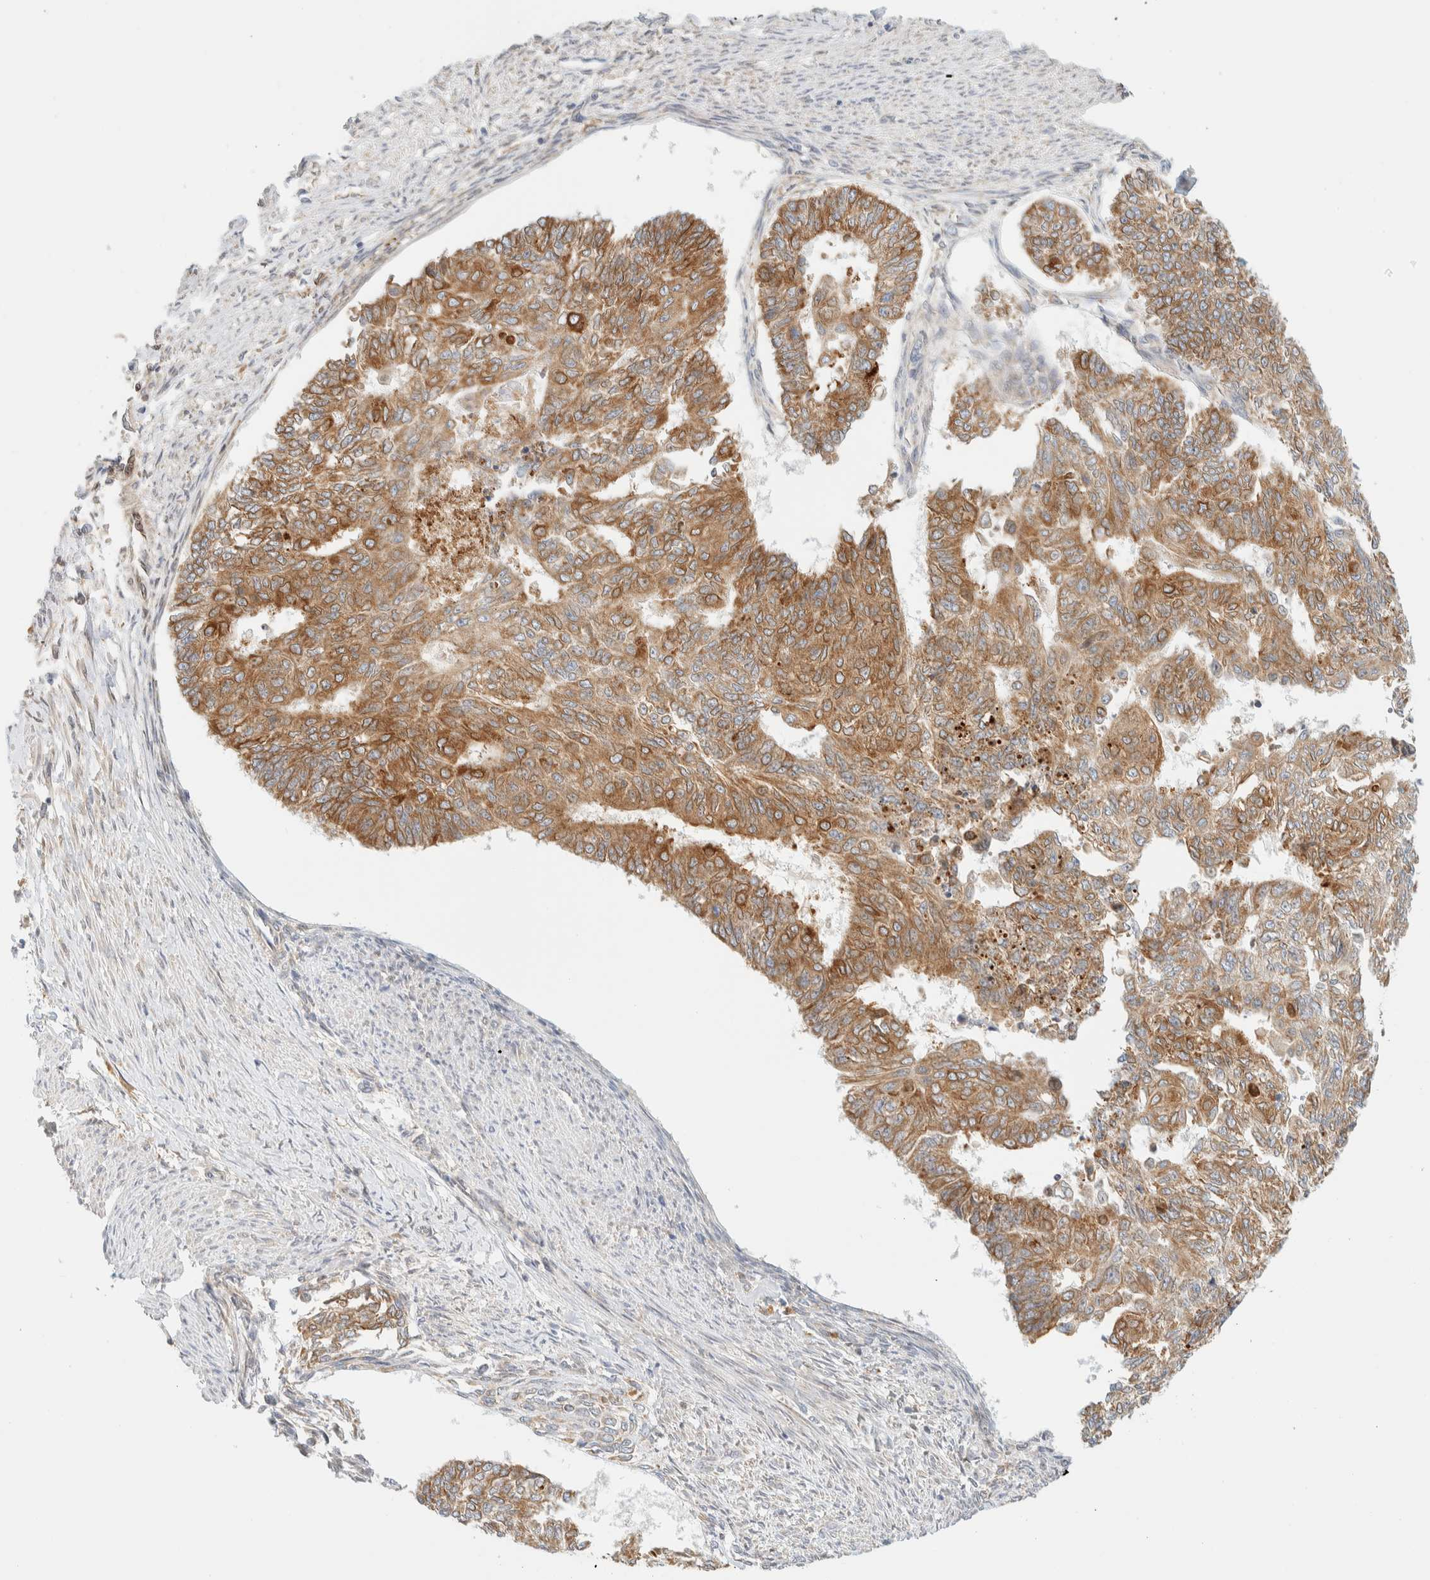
{"staining": {"intensity": "moderate", "quantity": ">75%", "location": "cytoplasmic/membranous"}, "tissue": "endometrial cancer", "cell_type": "Tumor cells", "image_type": "cancer", "snomed": [{"axis": "morphology", "description": "Adenocarcinoma, NOS"}, {"axis": "topography", "description": "Endometrium"}], "caption": "Immunohistochemistry (IHC) of human endometrial cancer (adenocarcinoma) shows medium levels of moderate cytoplasmic/membranous staining in about >75% of tumor cells. Immunohistochemistry (IHC) stains the protein of interest in brown and the nuclei are stained blue.", "gene": "NT5C", "patient": {"sex": "female", "age": 32}}